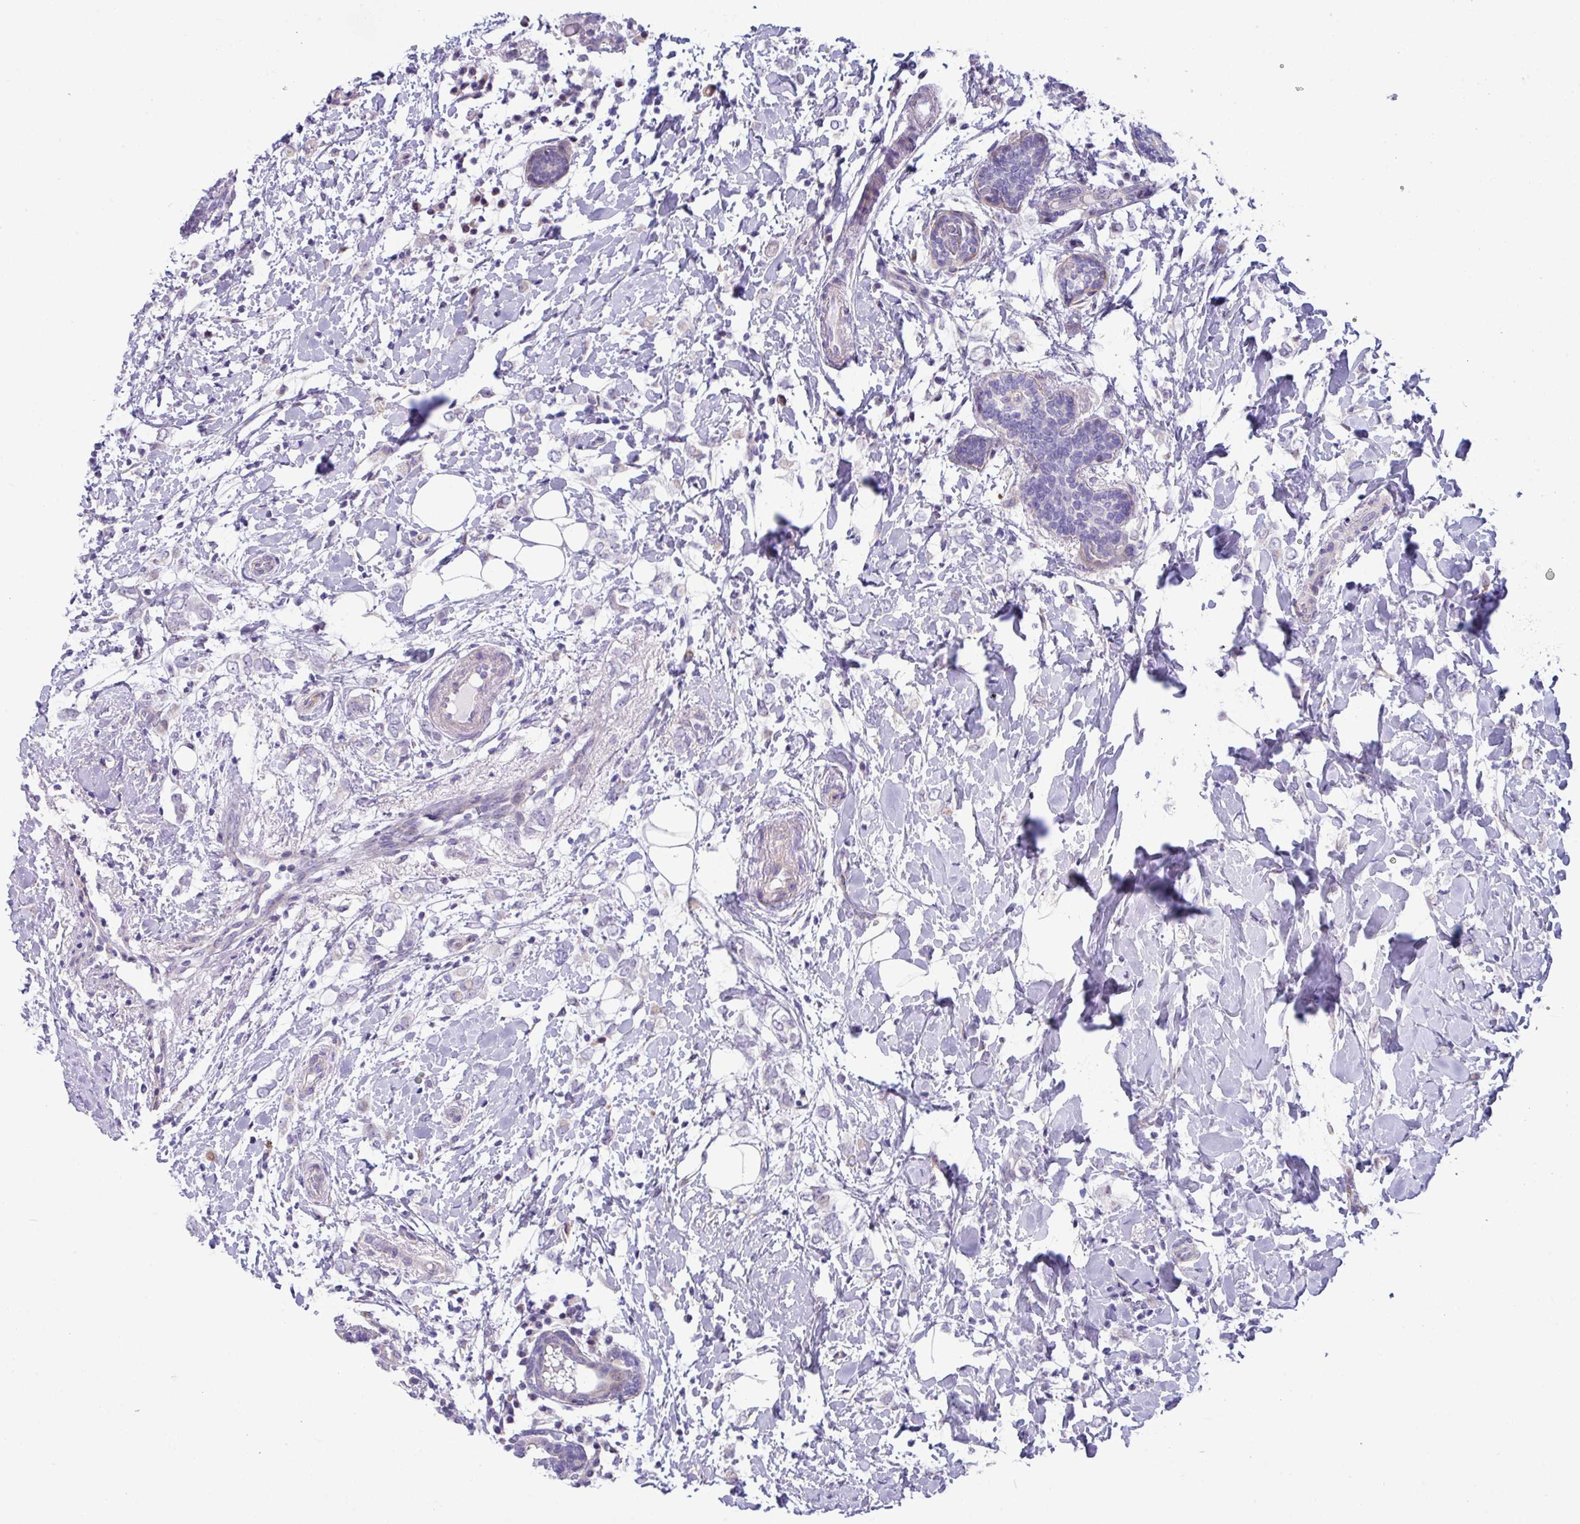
{"staining": {"intensity": "negative", "quantity": "none", "location": "none"}, "tissue": "breast cancer", "cell_type": "Tumor cells", "image_type": "cancer", "snomed": [{"axis": "morphology", "description": "Normal tissue, NOS"}, {"axis": "morphology", "description": "Lobular carcinoma"}, {"axis": "topography", "description": "Breast"}], "caption": "High power microscopy micrograph of an IHC photomicrograph of breast lobular carcinoma, revealing no significant expression in tumor cells. (IHC, brightfield microscopy, high magnification).", "gene": "IRGC", "patient": {"sex": "female", "age": 47}}